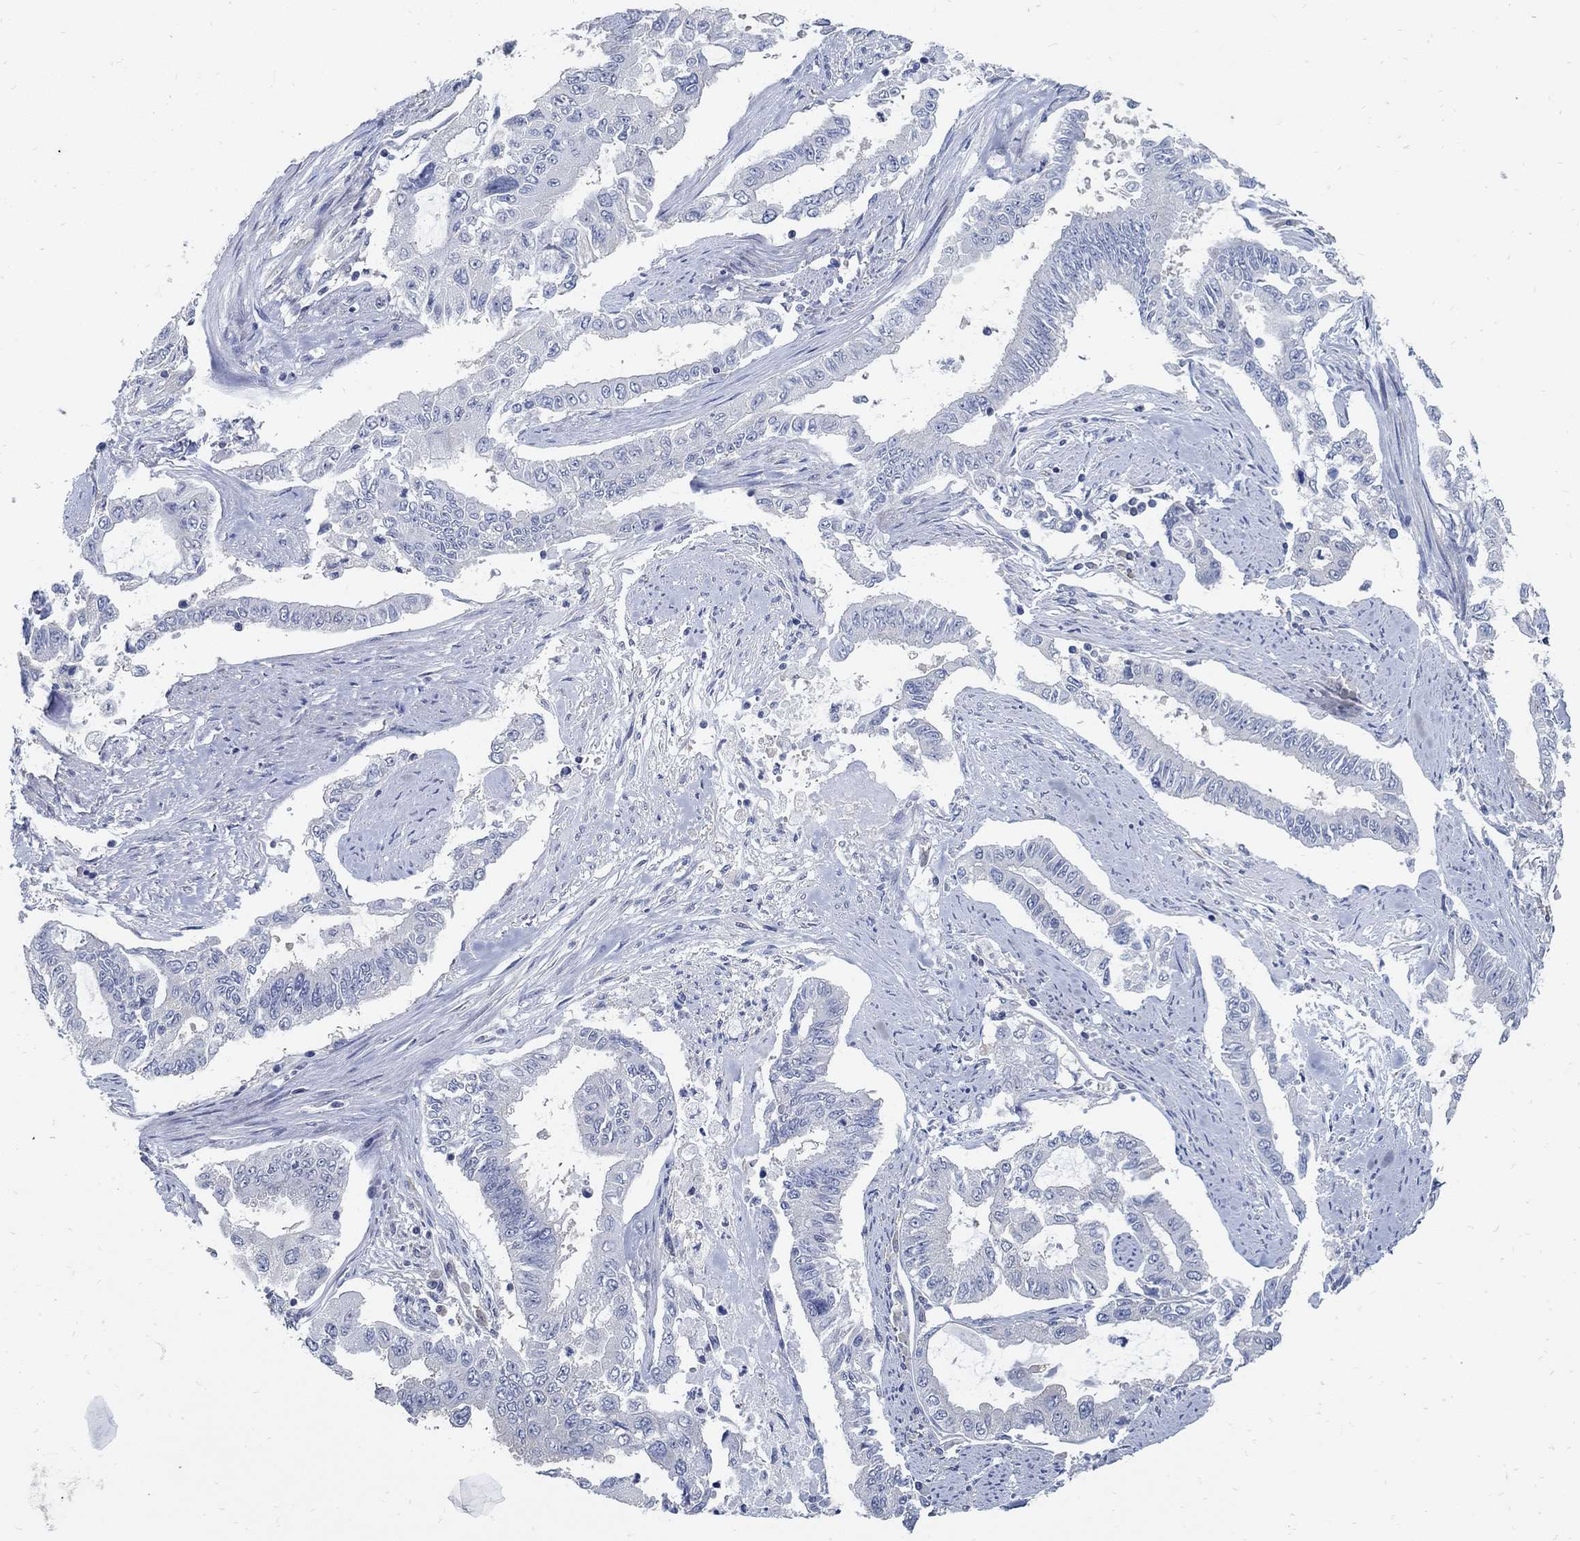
{"staining": {"intensity": "negative", "quantity": "none", "location": "none"}, "tissue": "endometrial cancer", "cell_type": "Tumor cells", "image_type": "cancer", "snomed": [{"axis": "morphology", "description": "Adenocarcinoma, NOS"}, {"axis": "topography", "description": "Uterus"}], "caption": "Immunohistochemistry (IHC) image of human endometrial cancer (adenocarcinoma) stained for a protein (brown), which displays no staining in tumor cells. (Brightfield microscopy of DAB IHC at high magnification).", "gene": "PCDH11X", "patient": {"sex": "female", "age": 59}}